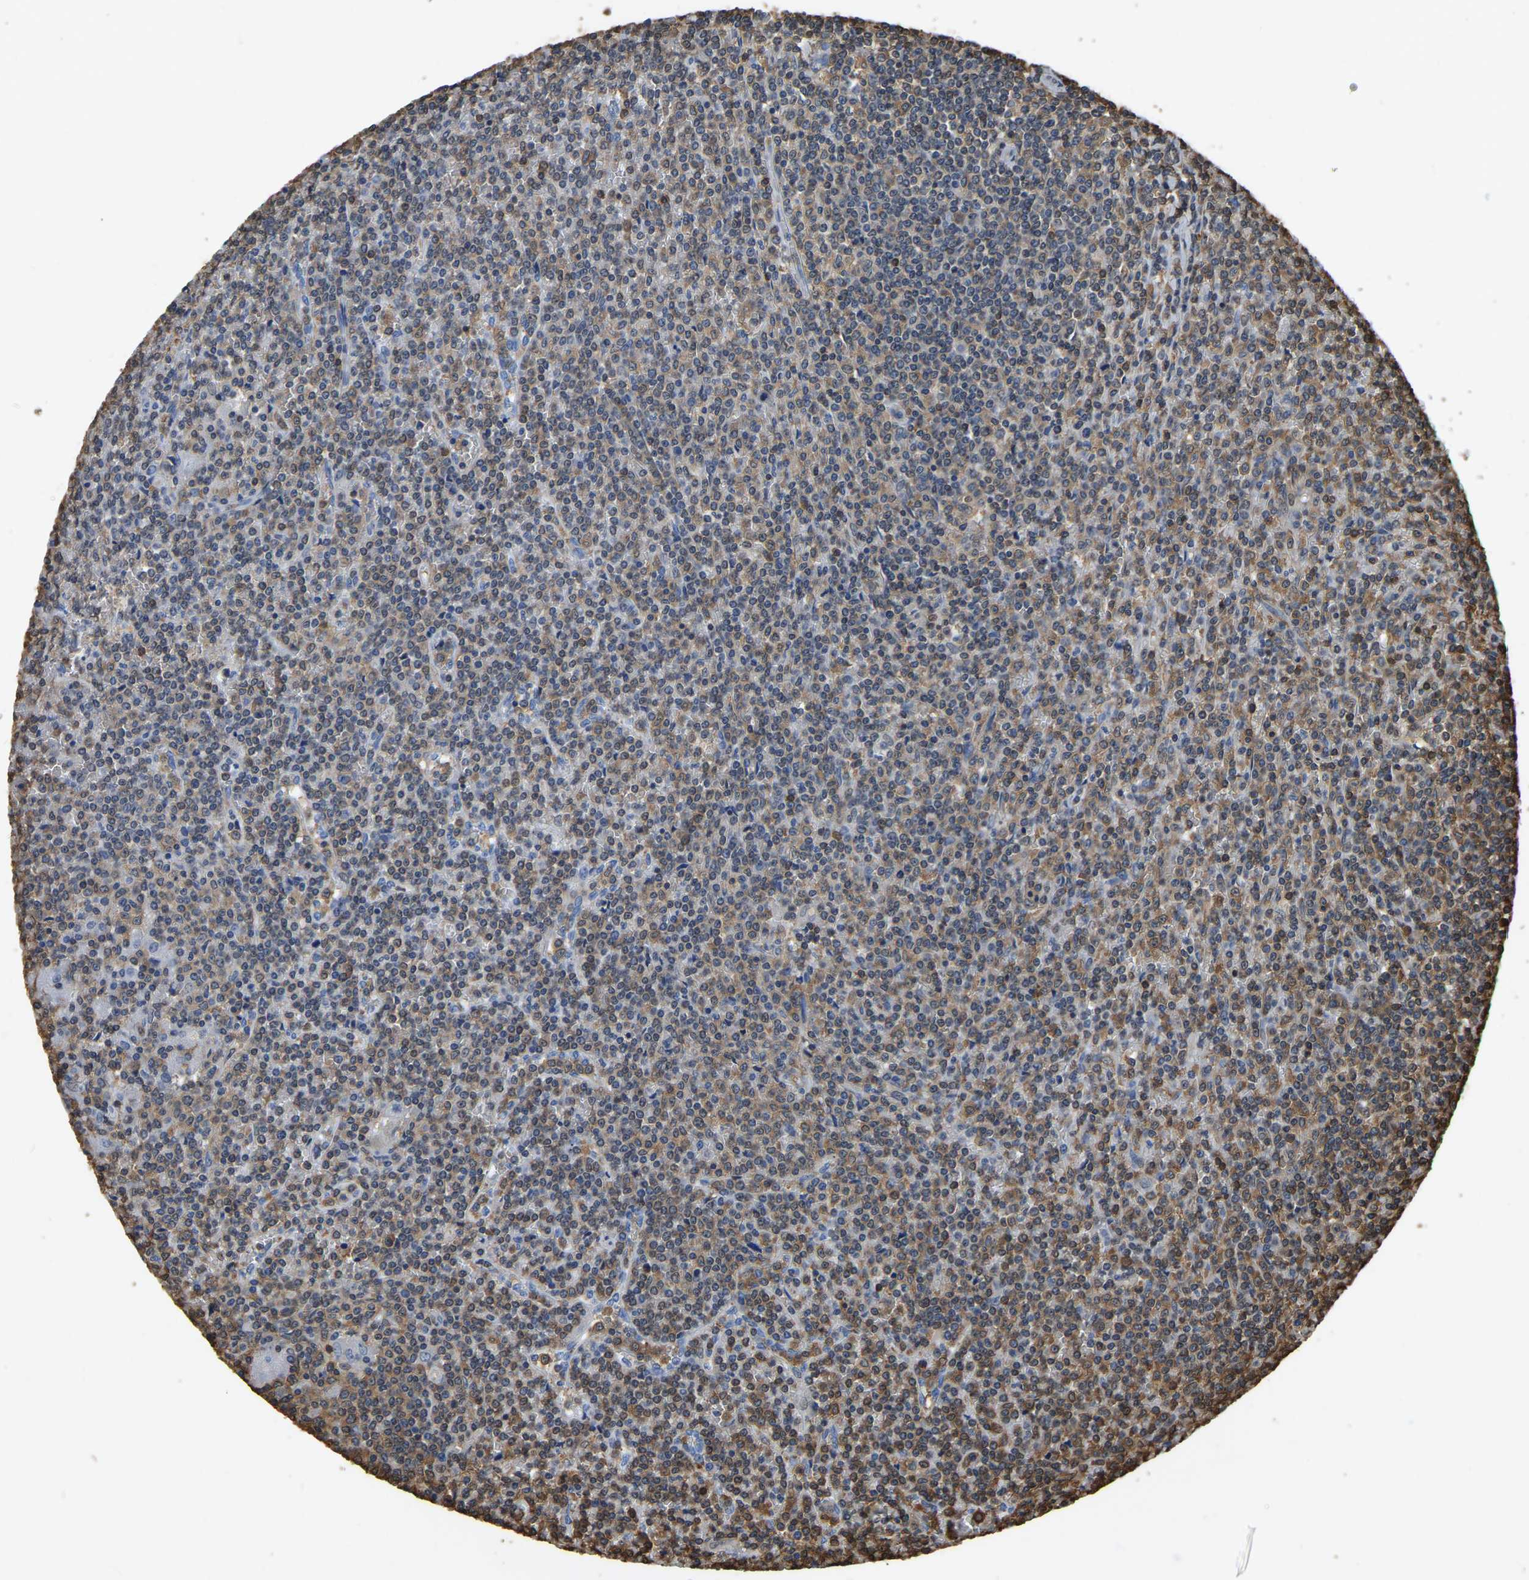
{"staining": {"intensity": "moderate", "quantity": "25%-75%", "location": "cytoplasmic/membranous"}, "tissue": "lymphoma", "cell_type": "Tumor cells", "image_type": "cancer", "snomed": [{"axis": "morphology", "description": "Malignant lymphoma, non-Hodgkin's type, Low grade"}, {"axis": "topography", "description": "Spleen"}], "caption": "Moderate cytoplasmic/membranous positivity for a protein is present in about 25%-75% of tumor cells of low-grade malignant lymphoma, non-Hodgkin's type using immunohistochemistry.", "gene": "LDHB", "patient": {"sex": "female", "age": 19}}